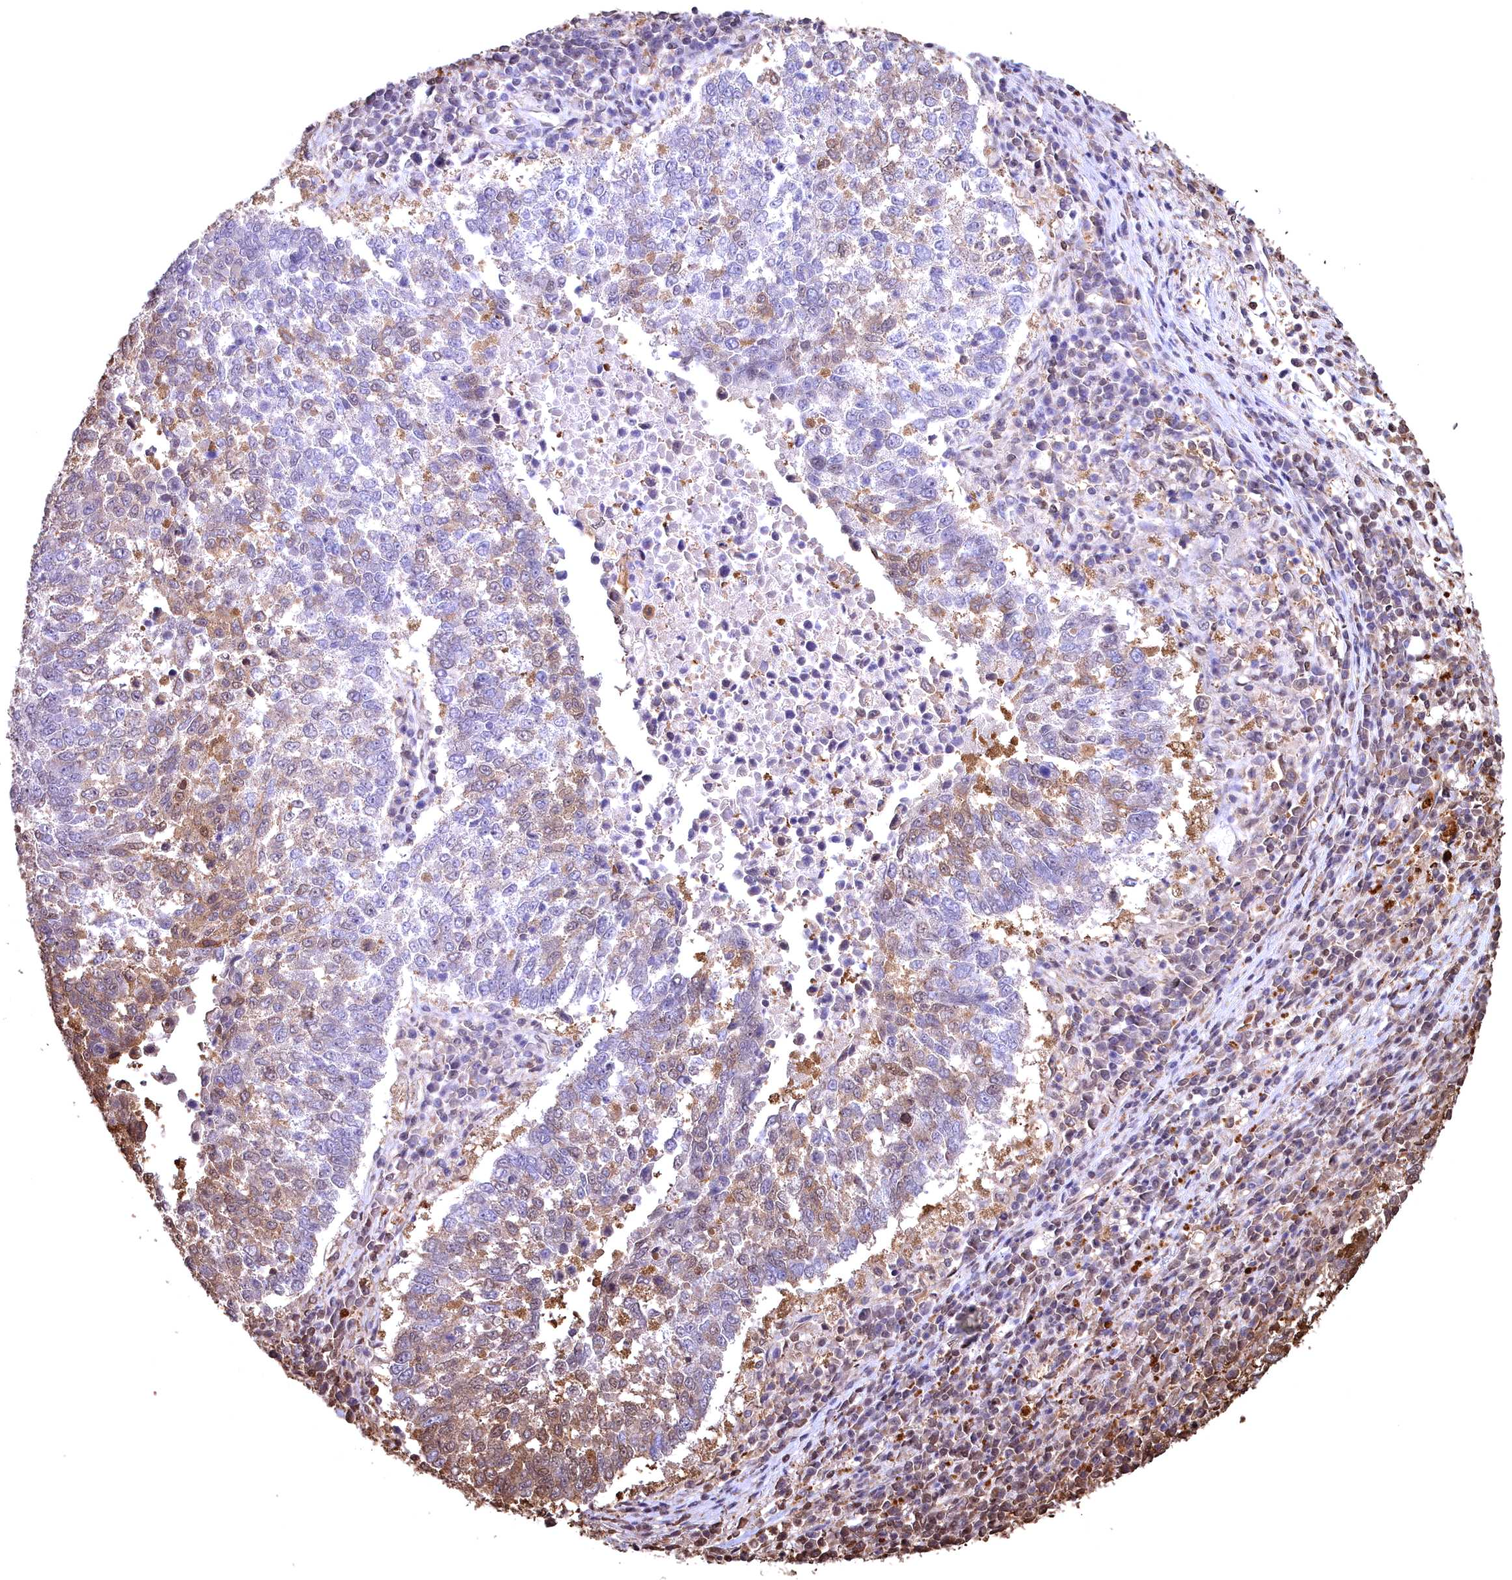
{"staining": {"intensity": "moderate", "quantity": "<25%", "location": "cytoplasmic/membranous,nuclear"}, "tissue": "lung cancer", "cell_type": "Tumor cells", "image_type": "cancer", "snomed": [{"axis": "morphology", "description": "Squamous cell carcinoma, NOS"}, {"axis": "topography", "description": "Lung"}], "caption": "Protein expression analysis of human squamous cell carcinoma (lung) reveals moderate cytoplasmic/membranous and nuclear staining in approximately <25% of tumor cells.", "gene": "GAPDH", "patient": {"sex": "male", "age": 73}}